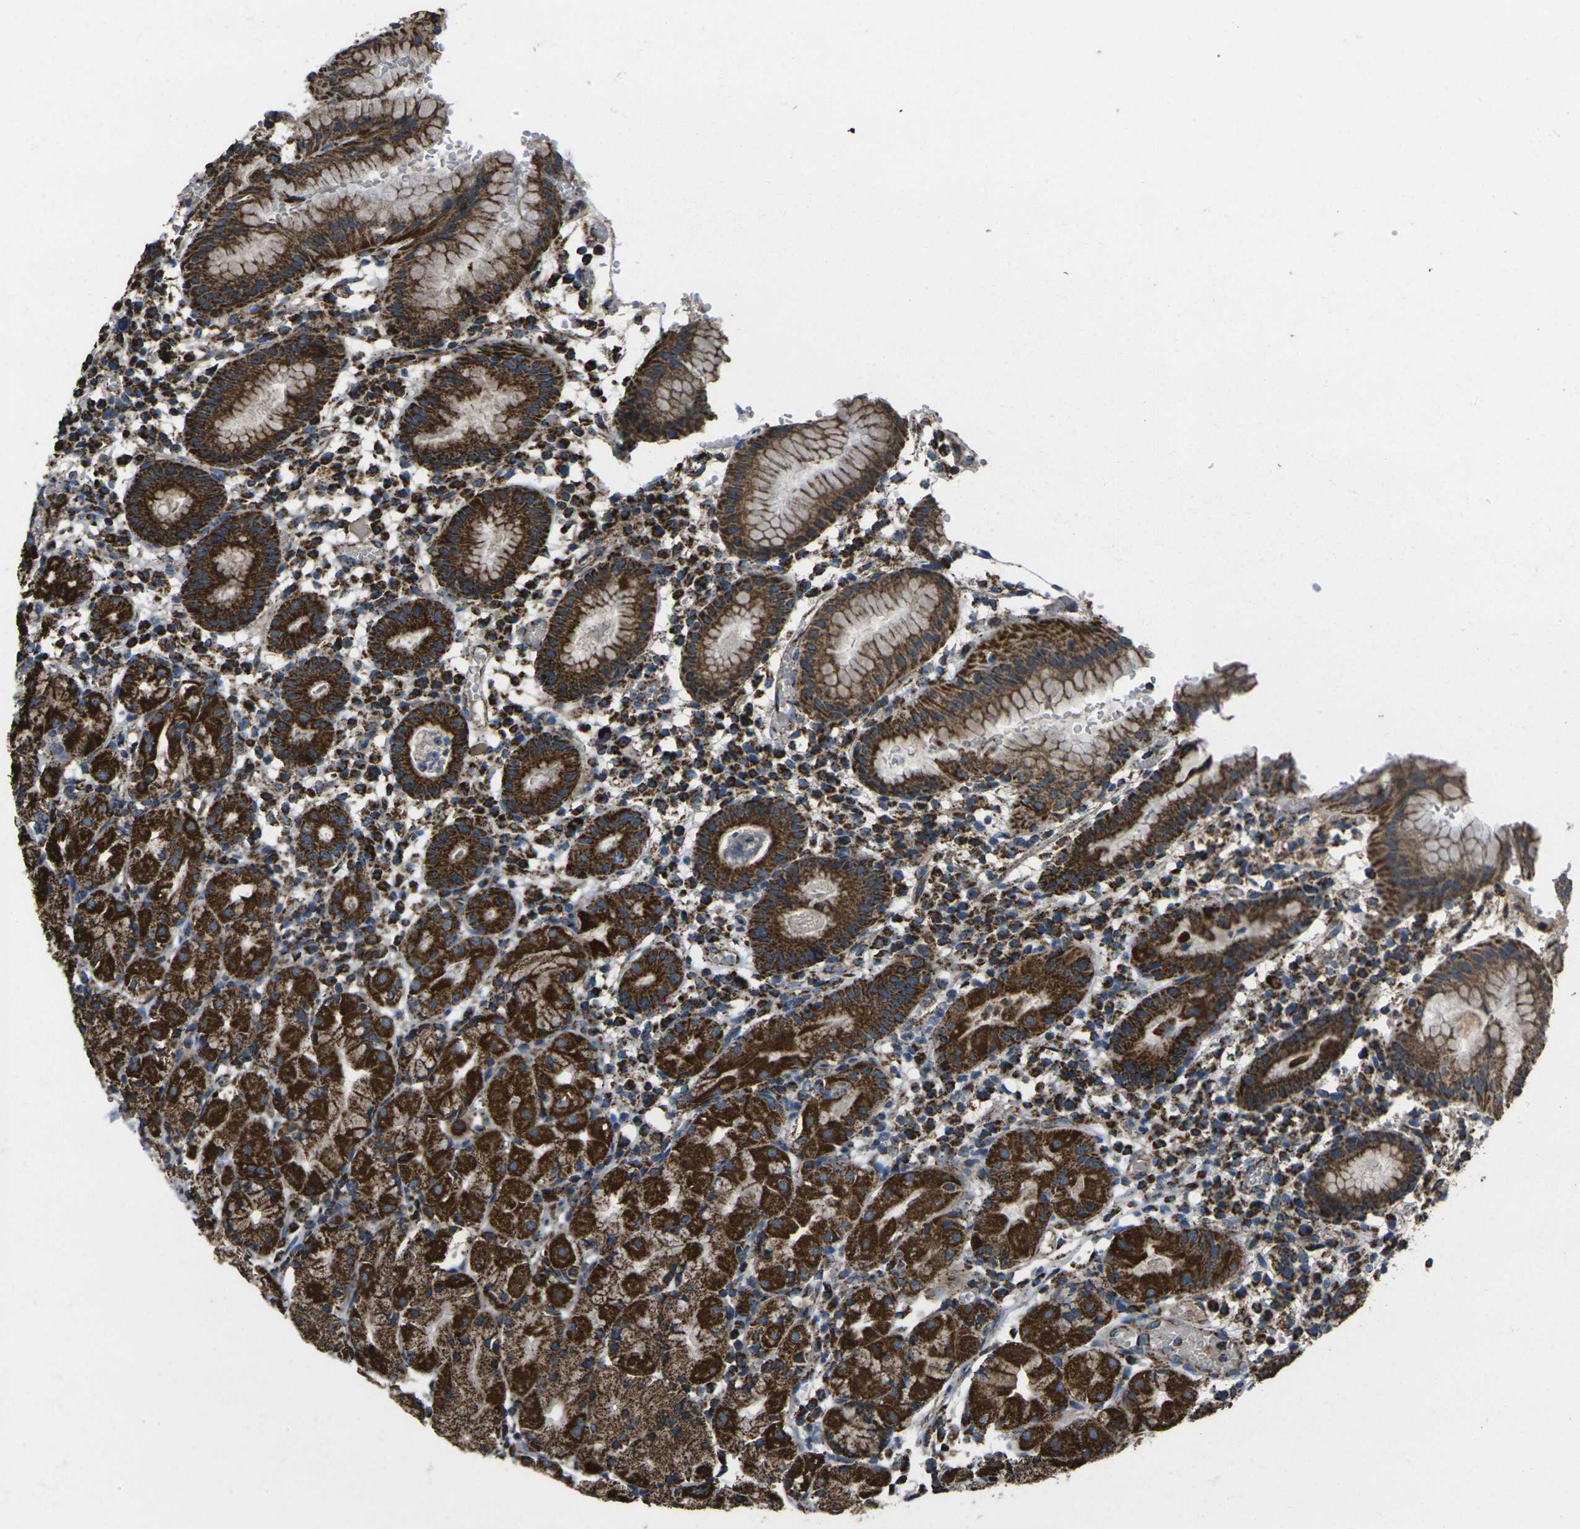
{"staining": {"intensity": "strong", "quantity": ">75%", "location": "cytoplasmic/membranous"}, "tissue": "stomach", "cell_type": "Glandular cells", "image_type": "normal", "snomed": [{"axis": "morphology", "description": "Normal tissue, NOS"}, {"axis": "topography", "description": "Stomach"}, {"axis": "topography", "description": "Stomach, lower"}], "caption": "Stomach stained with immunohistochemistry (IHC) exhibits strong cytoplasmic/membranous staining in approximately >75% of glandular cells. The staining was performed using DAB (3,3'-diaminobenzidine) to visualize the protein expression in brown, while the nuclei were stained in blue with hematoxylin (Magnification: 20x).", "gene": "KLHL5", "patient": {"sex": "female", "age": 75}}